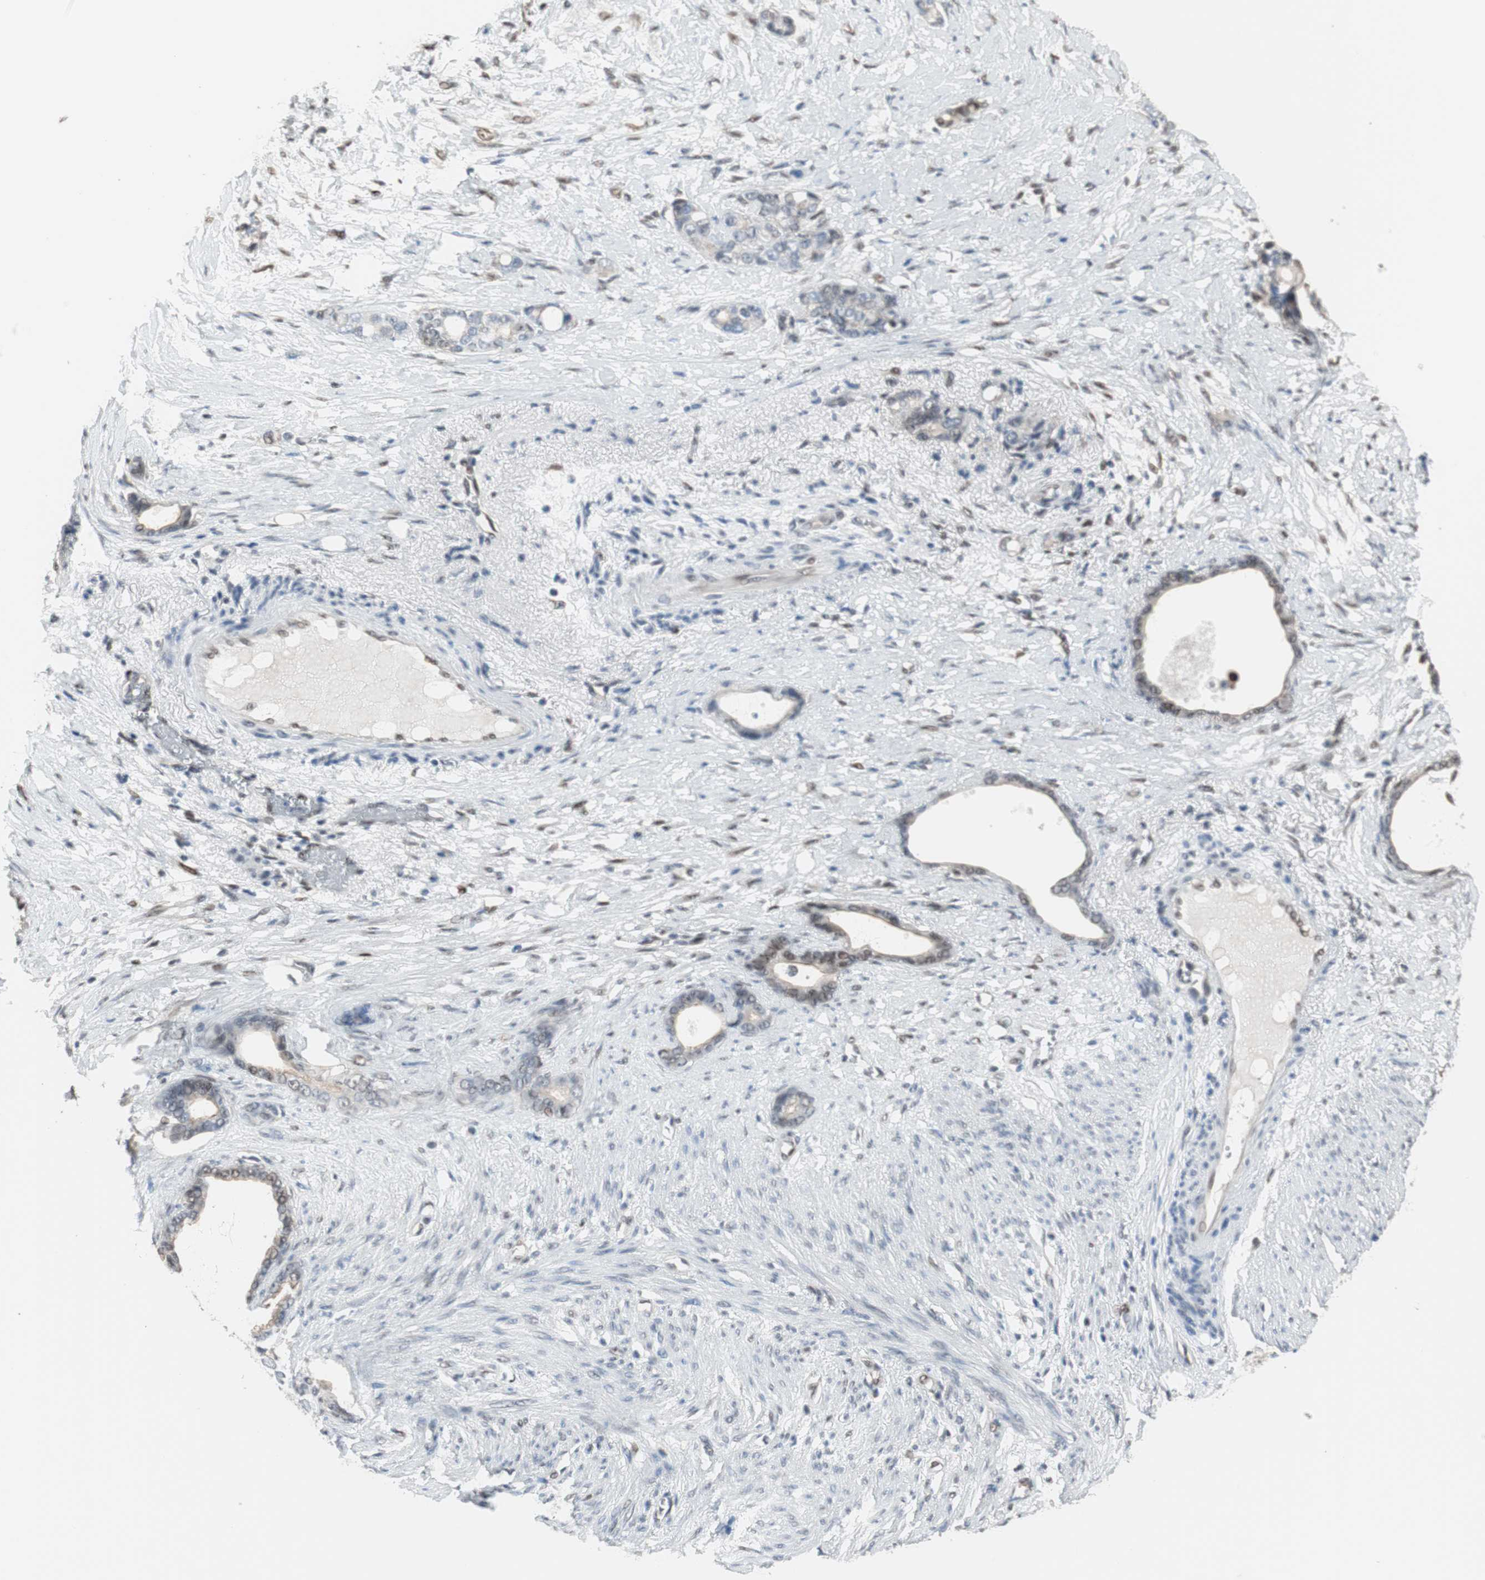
{"staining": {"intensity": "weak", "quantity": "<25%", "location": "cytoplasmic/membranous"}, "tissue": "stomach cancer", "cell_type": "Tumor cells", "image_type": "cancer", "snomed": [{"axis": "morphology", "description": "Adenocarcinoma, NOS"}, {"axis": "topography", "description": "Stomach"}], "caption": "Protein analysis of stomach cancer displays no significant expression in tumor cells. (DAB immunohistochemistry (IHC) visualized using brightfield microscopy, high magnification).", "gene": "PML", "patient": {"sex": "female", "age": 75}}